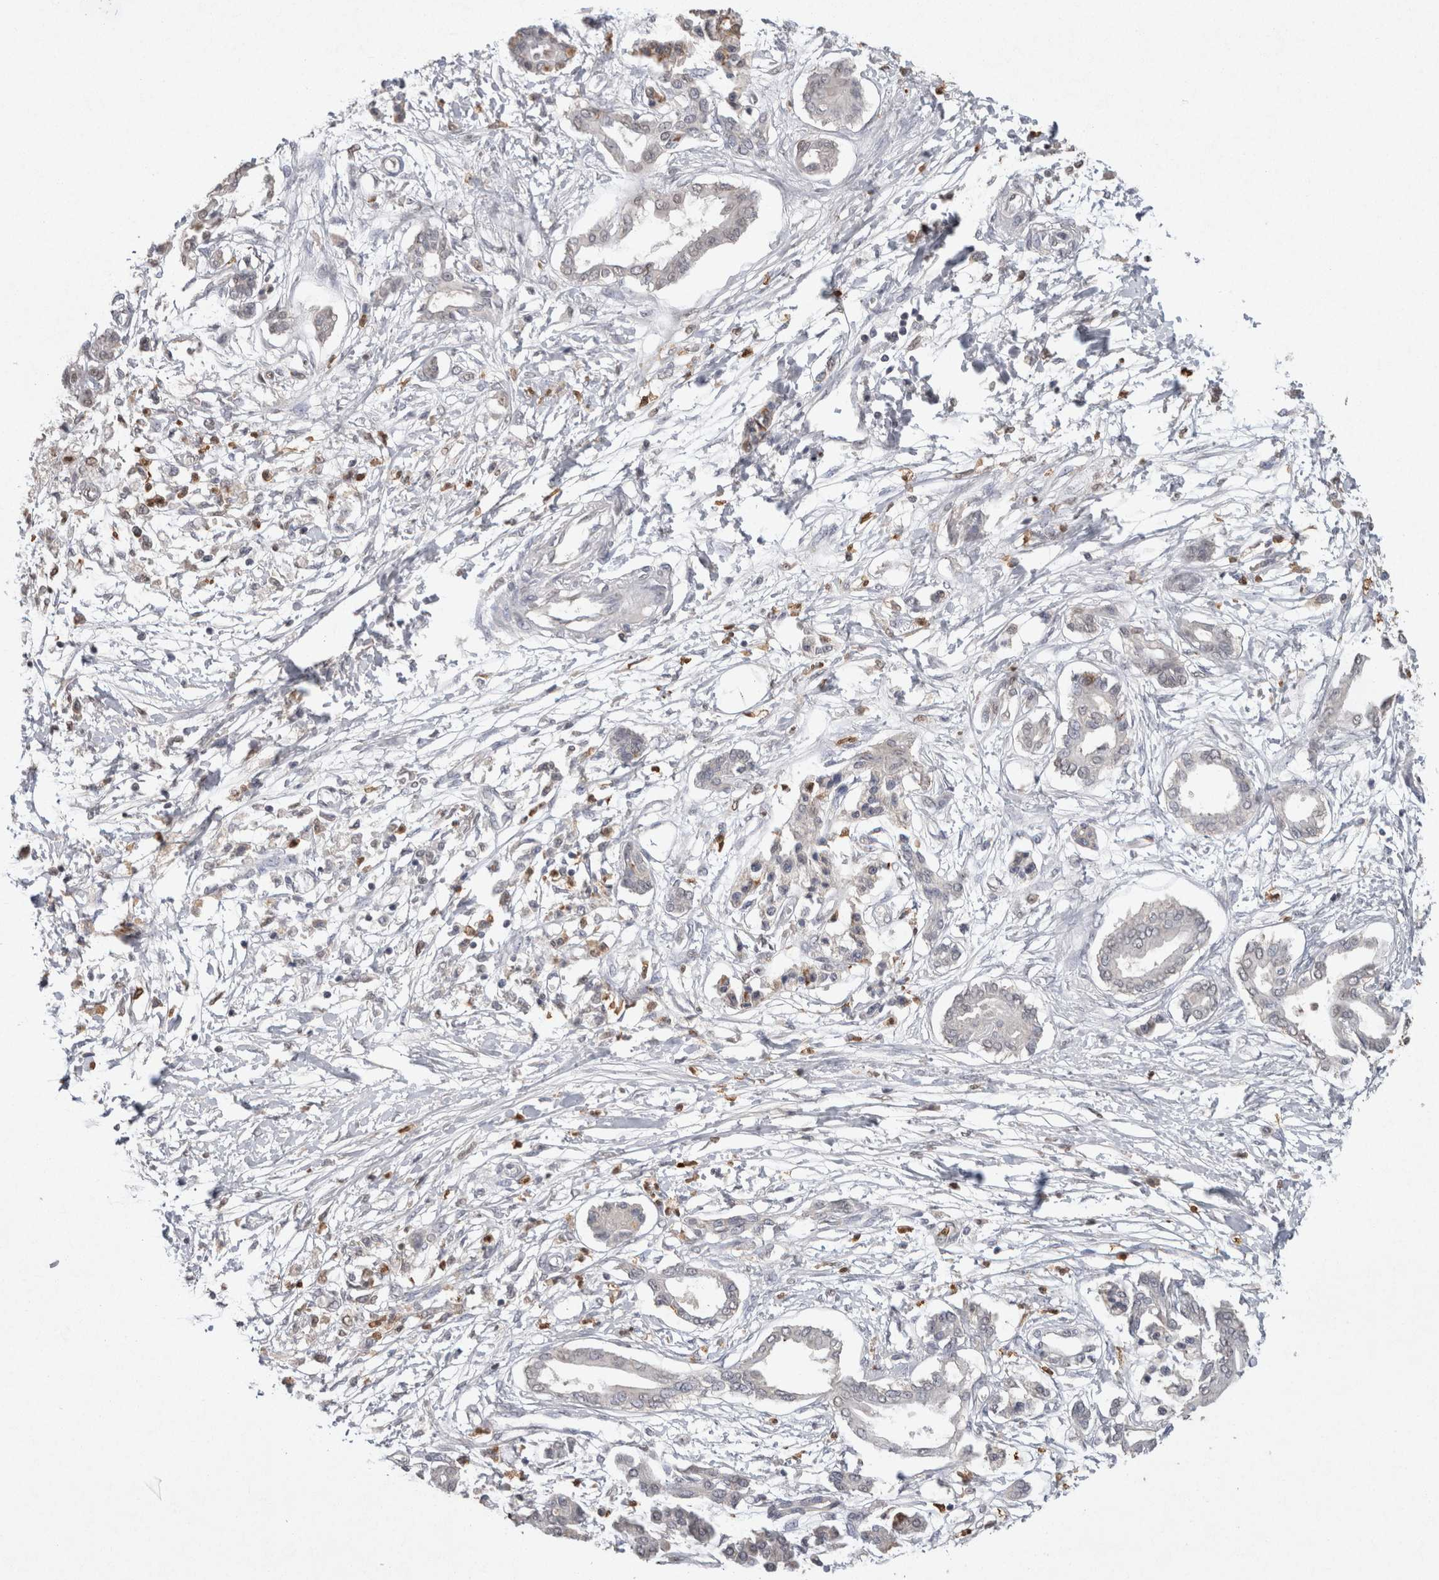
{"staining": {"intensity": "negative", "quantity": "none", "location": "none"}, "tissue": "pancreatic cancer", "cell_type": "Tumor cells", "image_type": "cancer", "snomed": [{"axis": "morphology", "description": "Adenocarcinoma, NOS"}, {"axis": "topography", "description": "Pancreas"}], "caption": "IHC image of human pancreatic cancer stained for a protein (brown), which reveals no positivity in tumor cells. The staining was performed using DAB to visualize the protein expression in brown, while the nuclei were stained in blue with hematoxylin (Magnification: 20x).", "gene": "FABP7", "patient": {"sex": "male", "age": 56}}